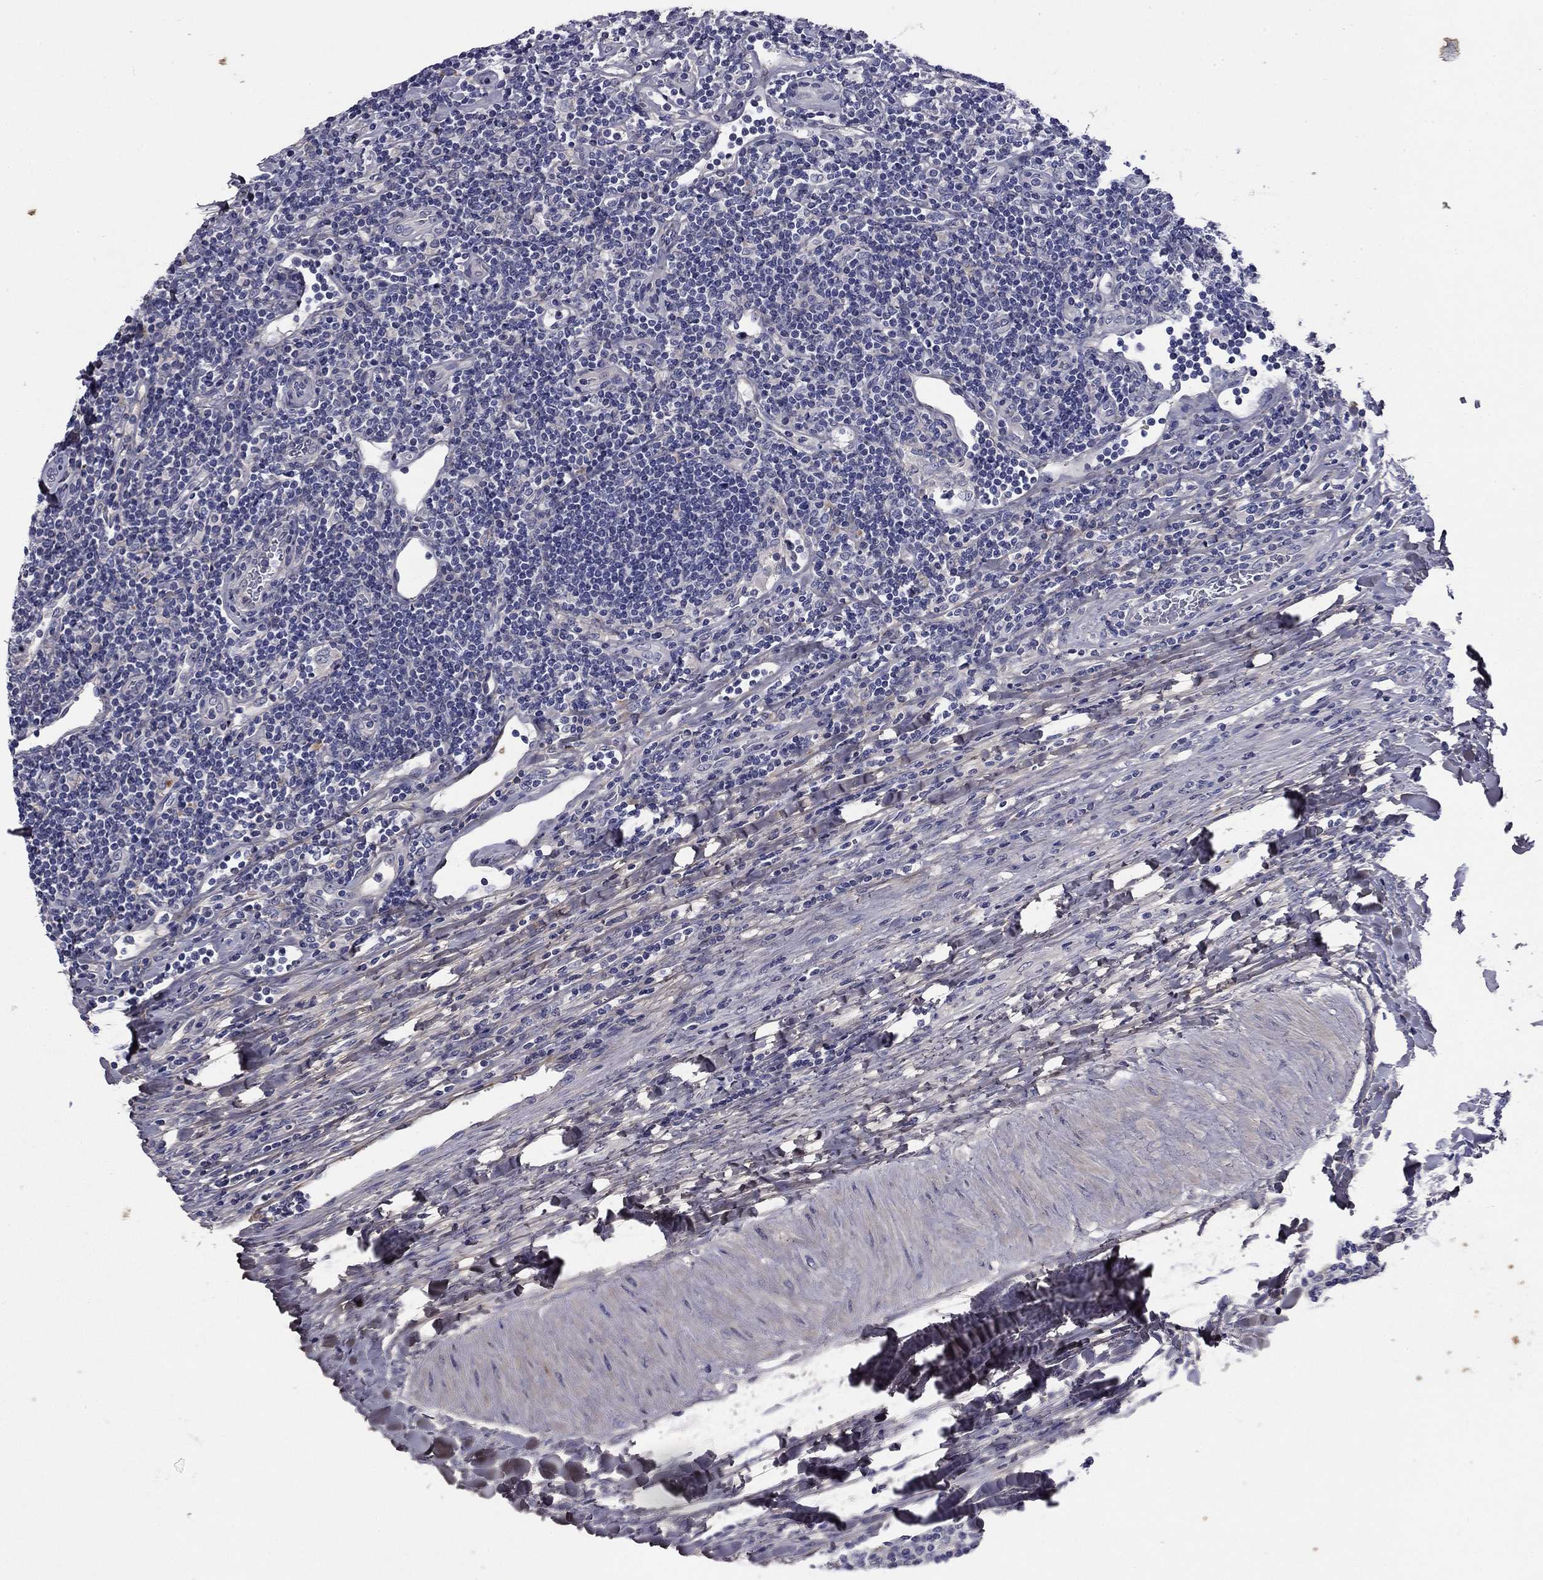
{"staining": {"intensity": "negative", "quantity": "none", "location": "none"}, "tissue": "lymphoma", "cell_type": "Tumor cells", "image_type": "cancer", "snomed": [{"axis": "morphology", "description": "Hodgkin's disease, NOS"}, {"axis": "topography", "description": "Lymph node"}], "caption": "DAB (3,3'-diaminobenzidine) immunohistochemical staining of human lymphoma shows no significant expression in tumor cells.", "gene": "COL2A1", "patient": {"sex": "male", "age": 40}}